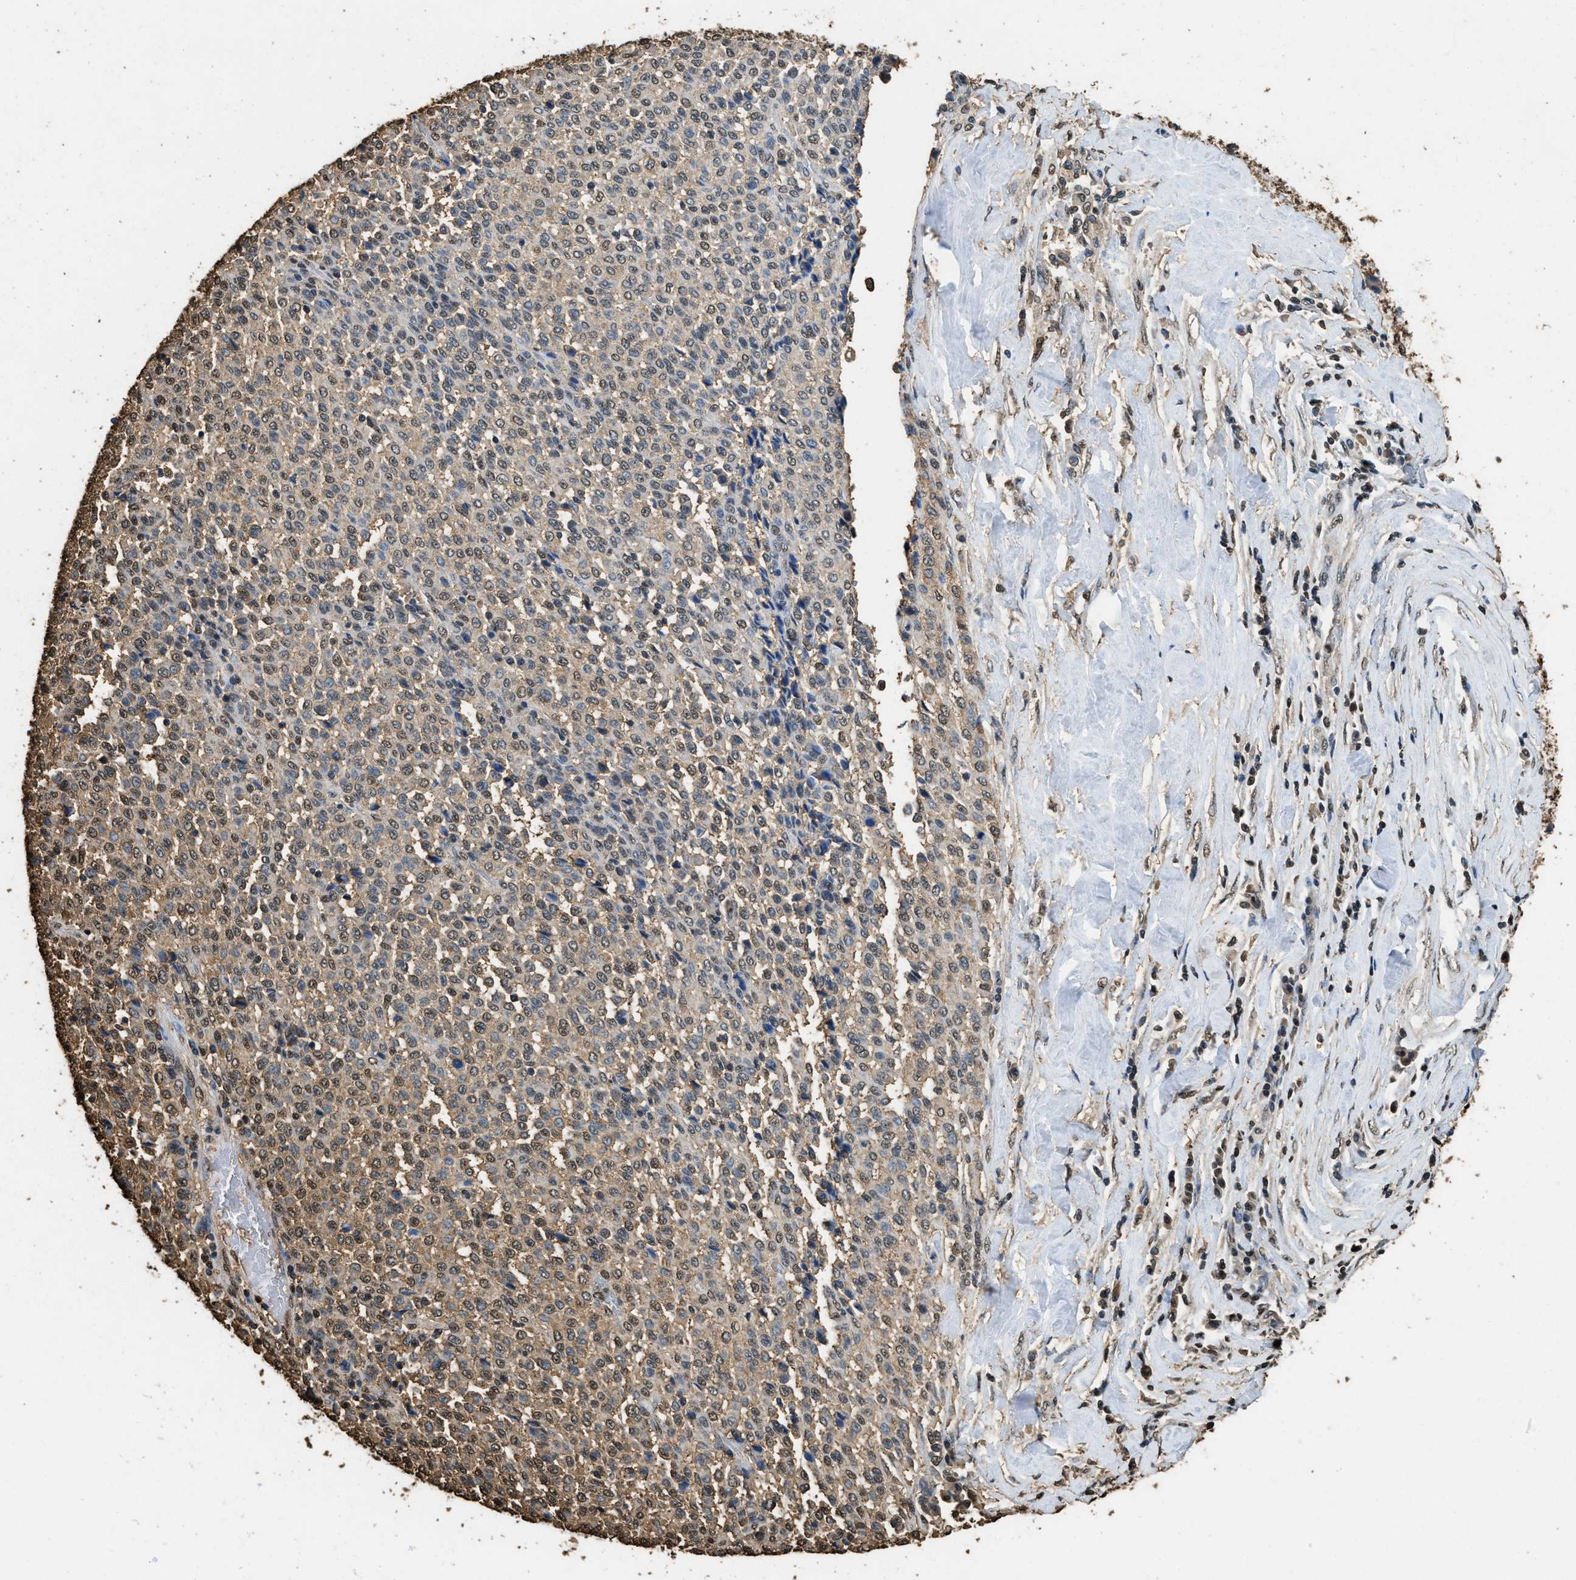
{"staining": {"intensity": "weak", "quantity": "25%-75%", "location": "cytoplasmic/membranous,nuclear"}, "tissue": "melanoma", "cell_type": "Tumor cells", "image_type": "cancer", "snomed": [{"axis": "morphology", "description": "Malignant melanoma, Metastatic site"}, {"axis": "topography", "description": "Pancreas"}], "caption": "Weak cytoplasmic/membranous and nuclear staining for a protein is seen in approximately 25%-75% of tumor cells of malignant melanoma (metastatic site) using IHC.", "gene": "GAPDH", "patient": {"sex": "female", "age": 30}}